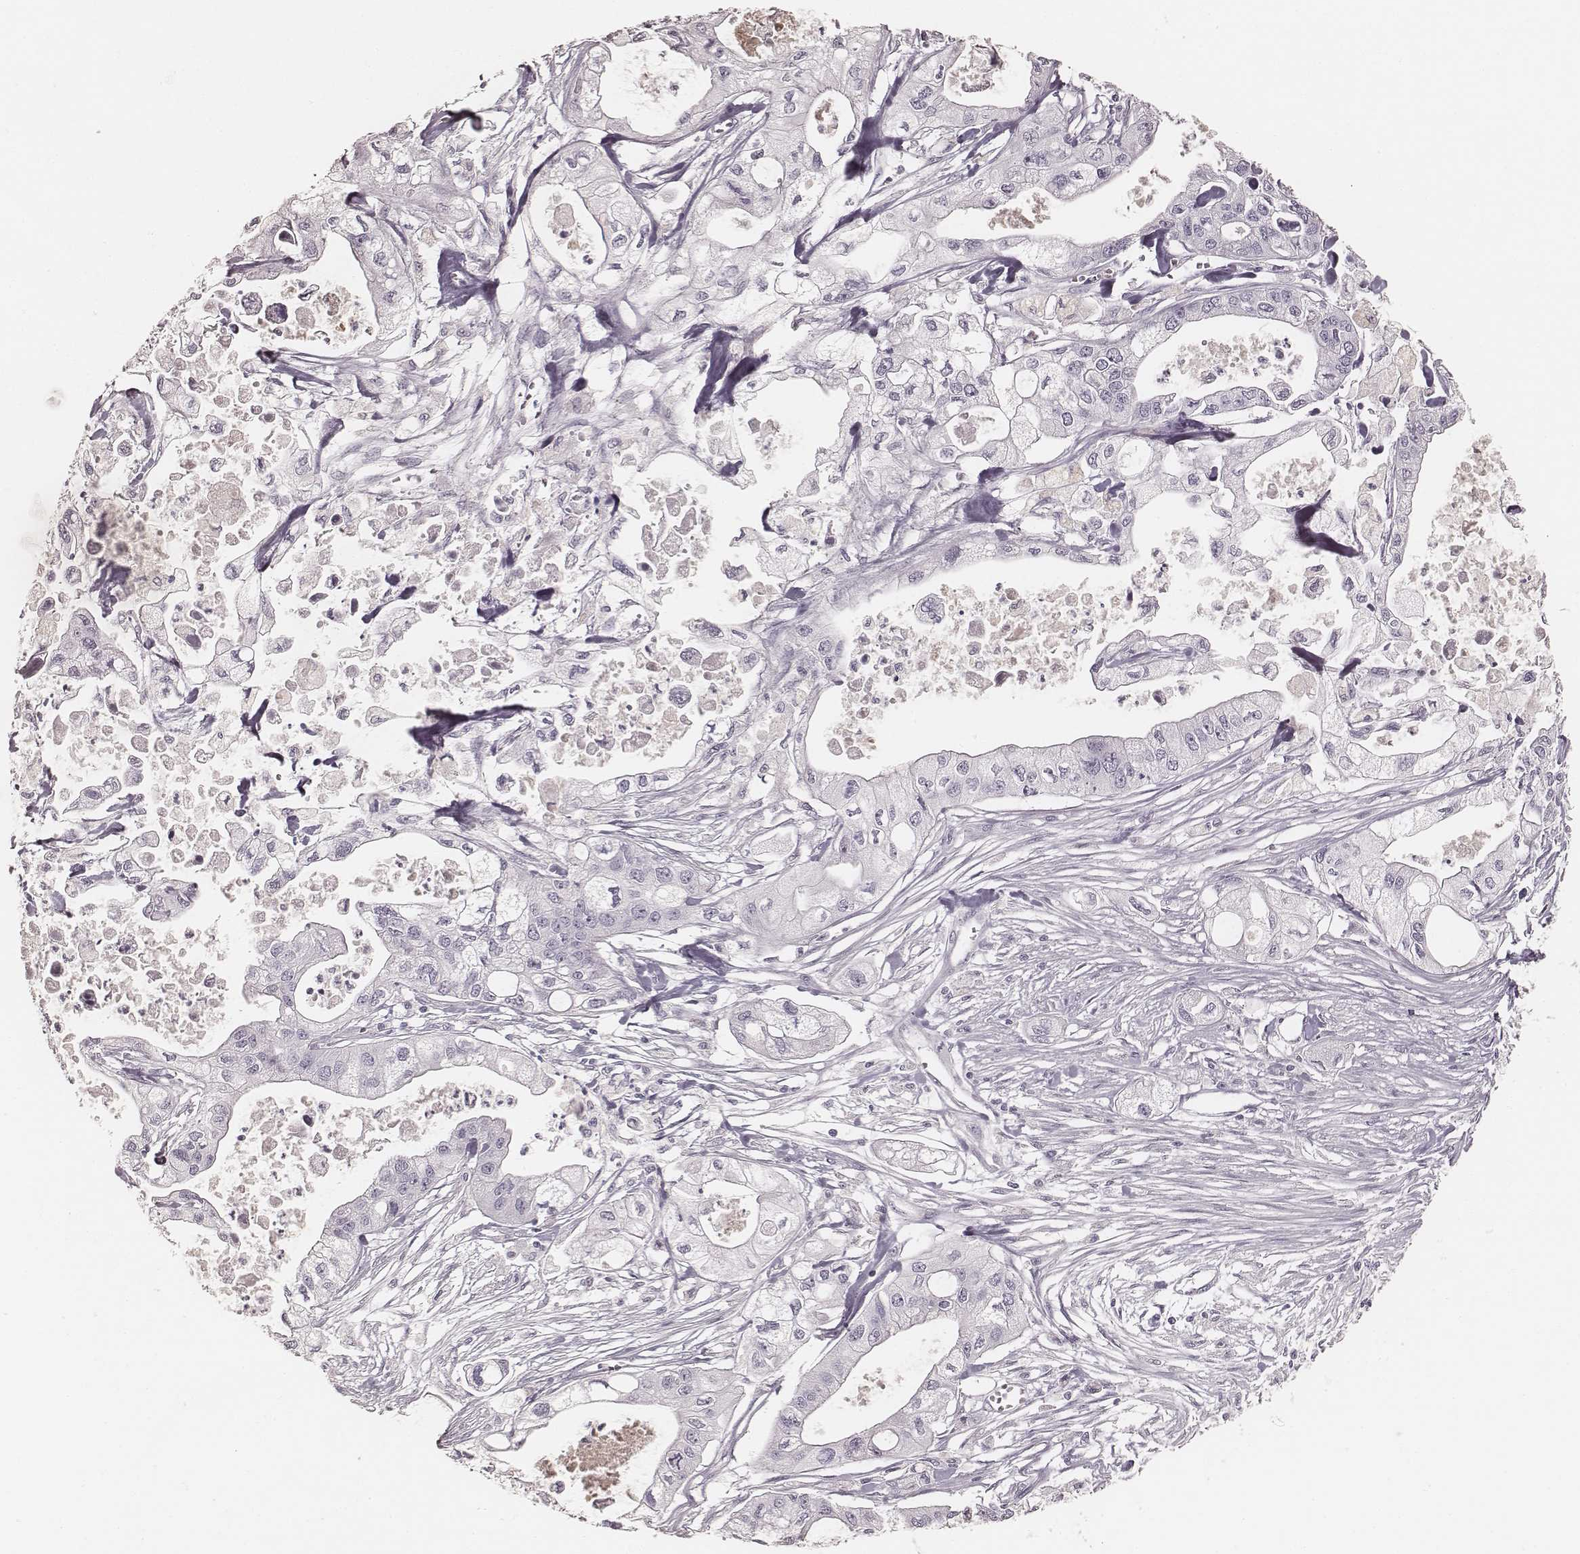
{"staining": {"intensity": "negative", "quantity": "none", "location": "none"}, "tissue": "pancreatic cancer", "cell_type": "Tumor cells", "image_type": "cancer", "snomed": [{"axis": "morphology", "description": "Adenocarcinoma, NOS"}, {"axis": "topography", "description": "Pancreas"}], "caption": "A histopathology image of human pancreatic cancer (adenocarcinoma) is negative for staining in tumor cells.", "gene": "KRT26", "patient": {"sex": "male", "age": 70}}